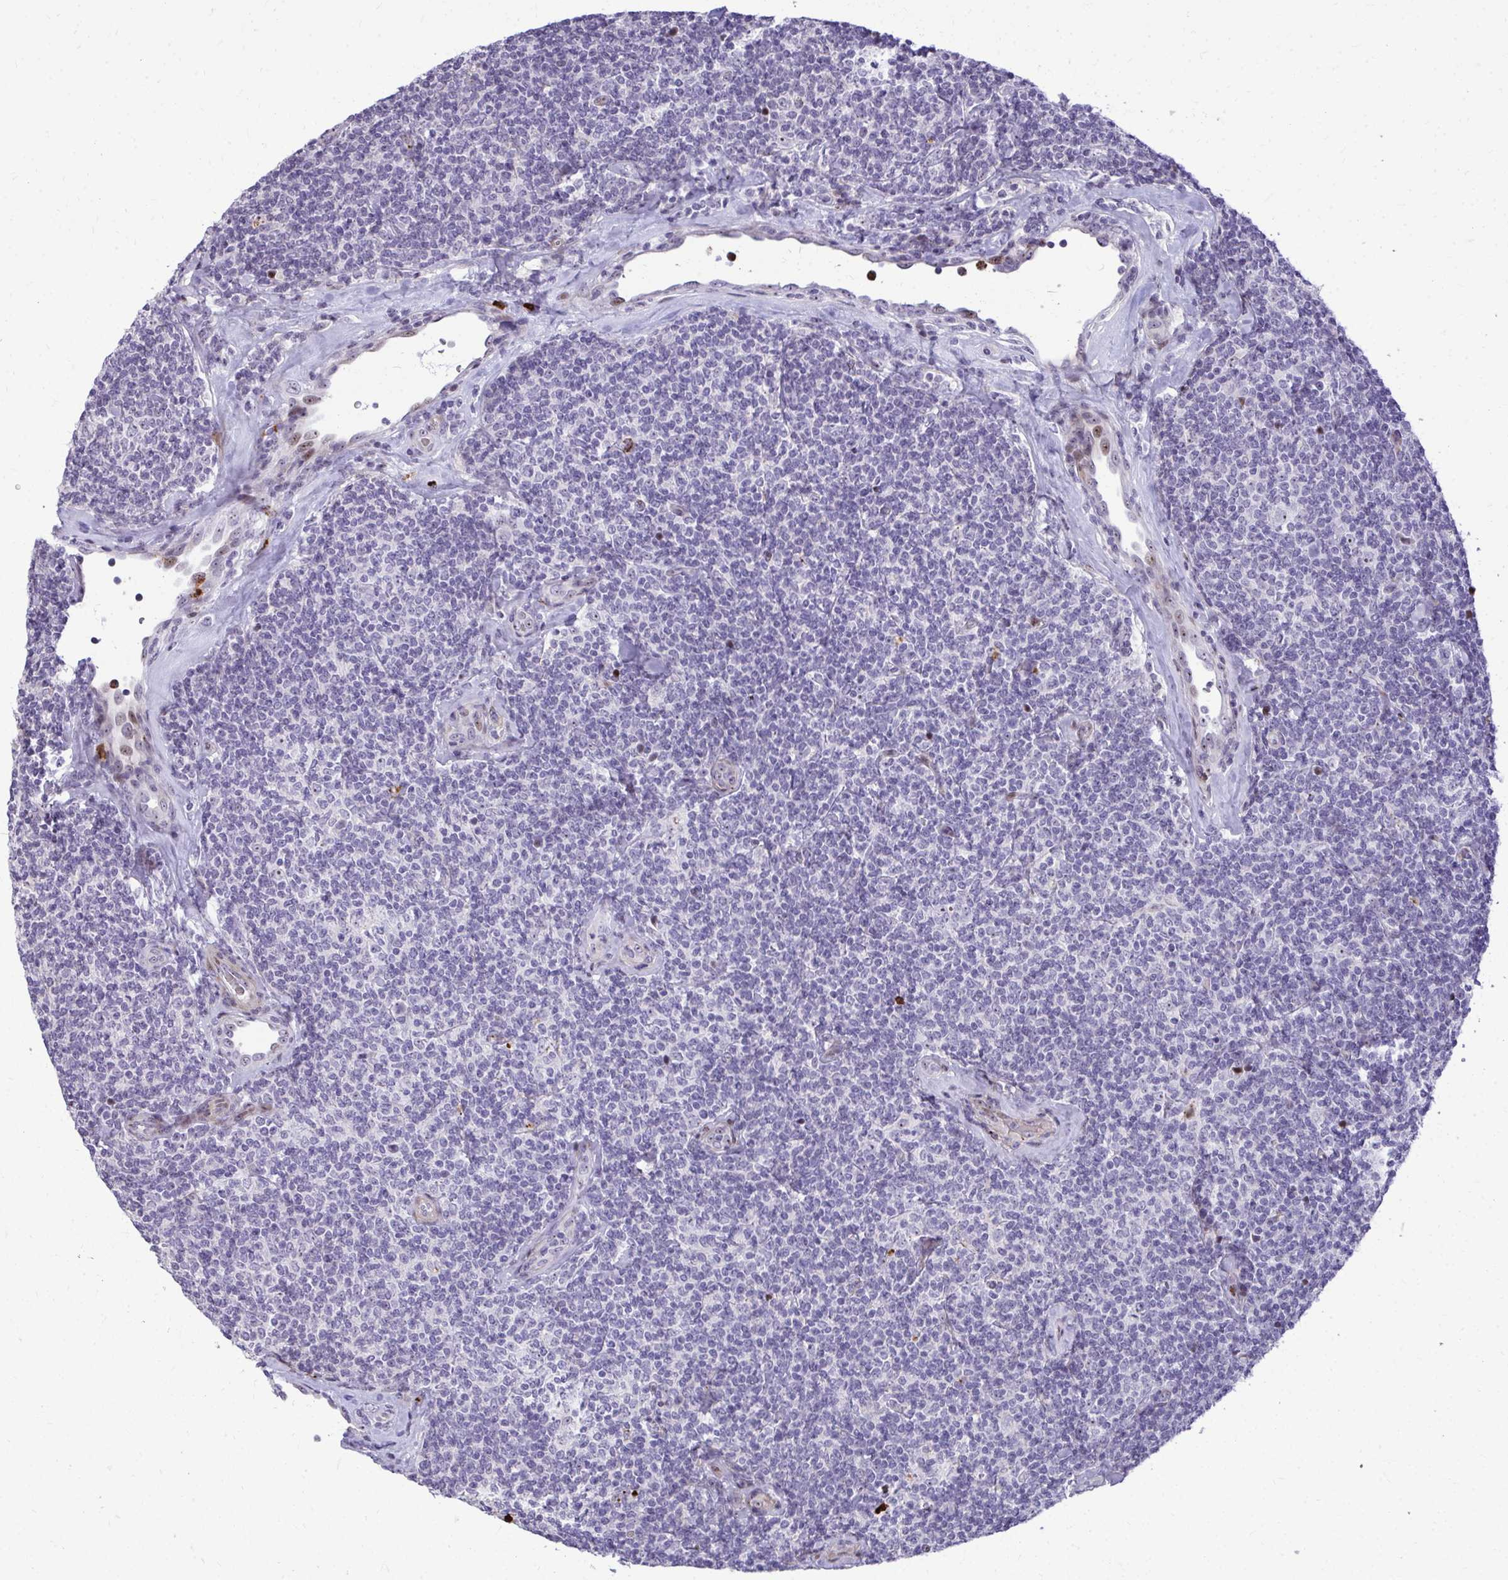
{"staining": {"intensity": "negative", "quantity": "none", "location": "none"}, "tissue": "lymphoma", "cell_type": "Tumor cells", "image_type": "cancer", "snomed": [{"axis": "morphology", "description": "Malignant lymphoma, non-Hodgkin's type, Low grade"}, {"axis": "topography", "description": "Lymph node"}], "caption": "Immunohistochemistry (IHC) micrograph of human lymphoma stained for a protein (brown), which demonstrates no staining in tumor cells. (DAB immunohistochemistry visualized using brightfield microscopy, high magnification).", "gene": "DLX4", "patient": {"sex": "female", "age": 56}}